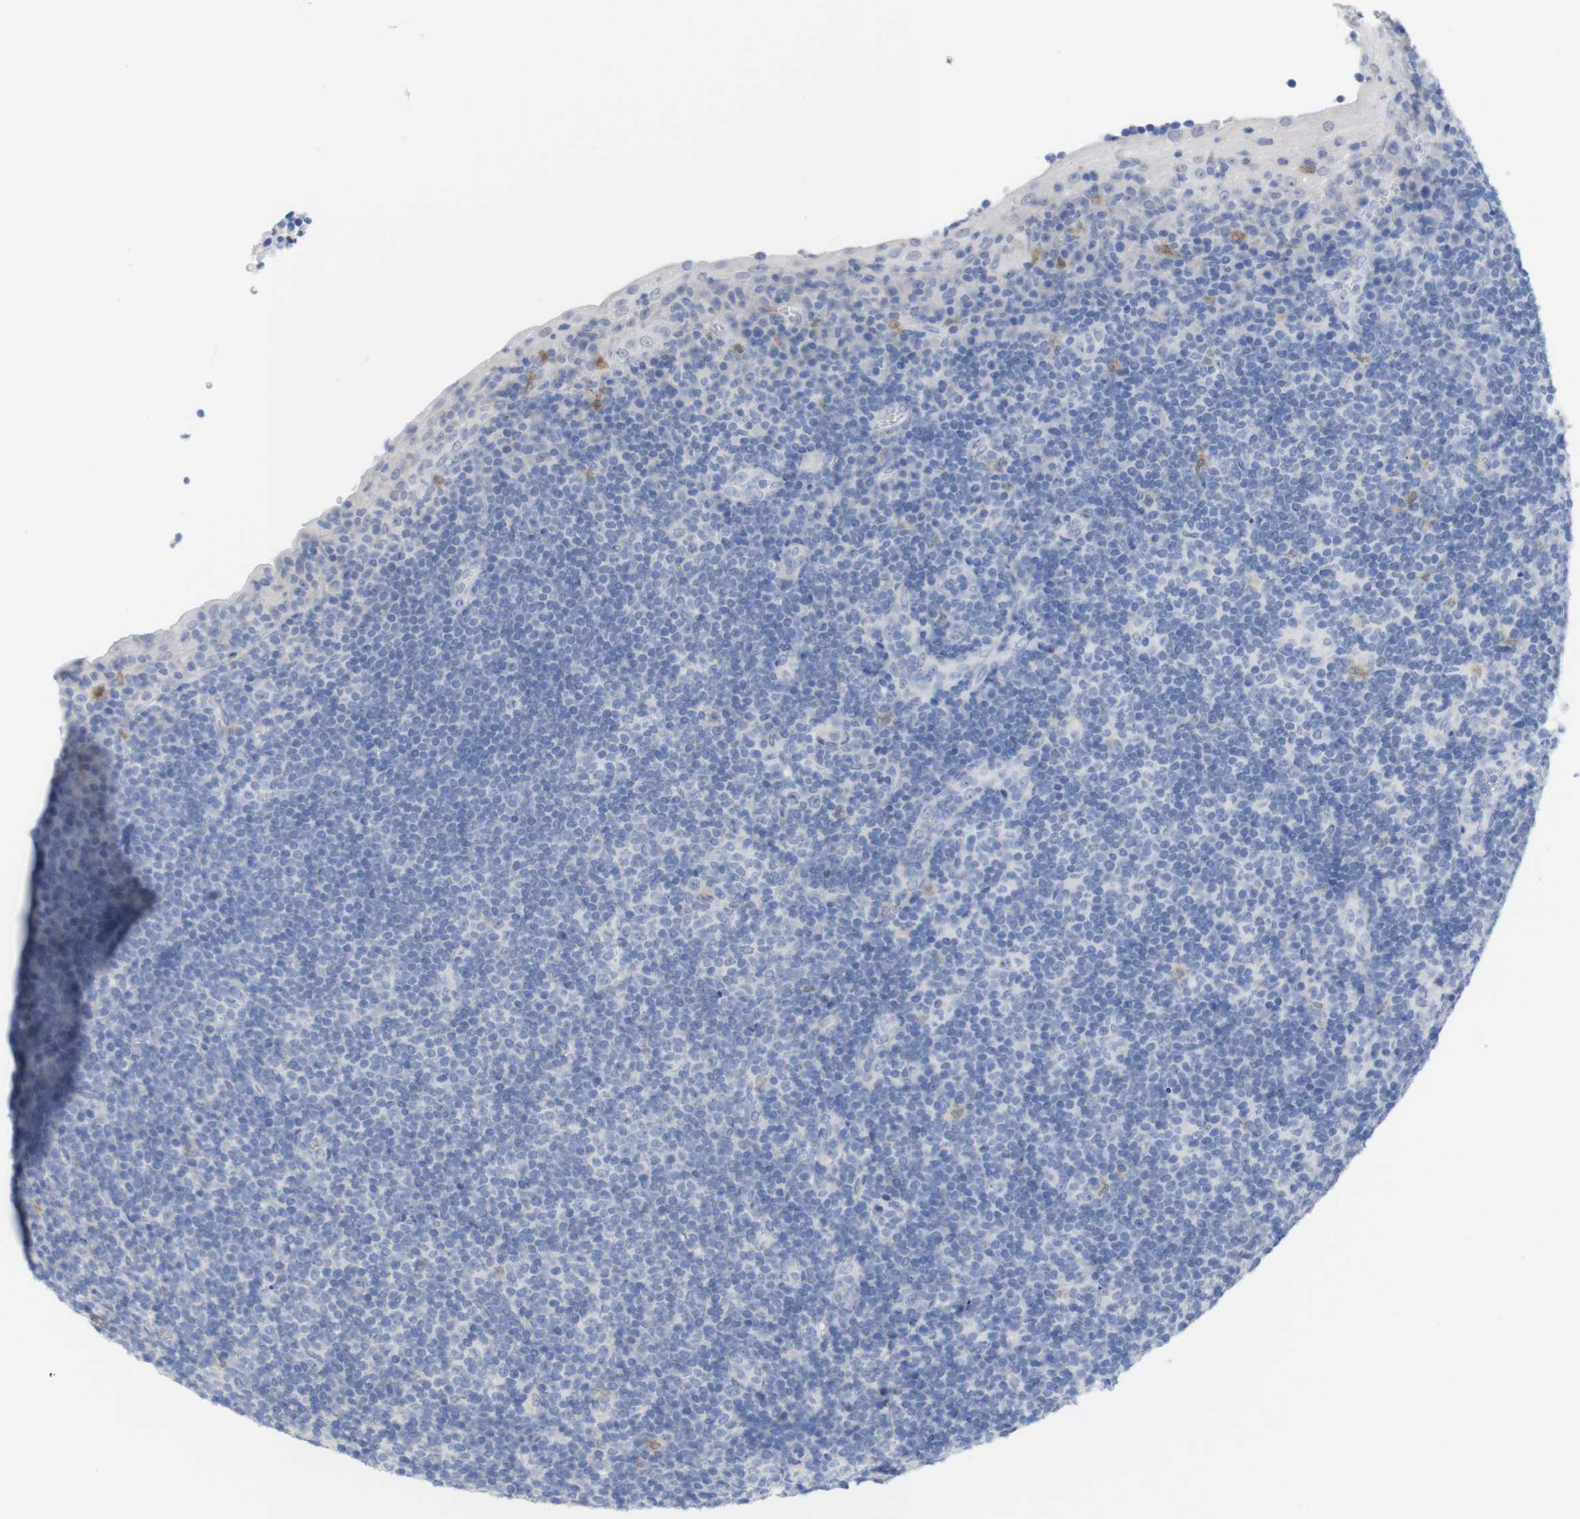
{"staining": {"intensity": "negative", "quantity": "none", "location": "none"}, "tissue": "tonsil", "cell_type": "Germinal center cells", "image_type": "normal", "snomed": [{"axis": "morphology", "description": "Normal tissue, NOS"}, {"axis": "topography", "description": "Tonsil"}], "caption": "A high-resolution image shows immunohistochemistry staining of benign tonsil, which demonstrates no significant expression in germinal center cells.", "gene": "PNMA1", "patient": {"sex": "male", "age": 37}}